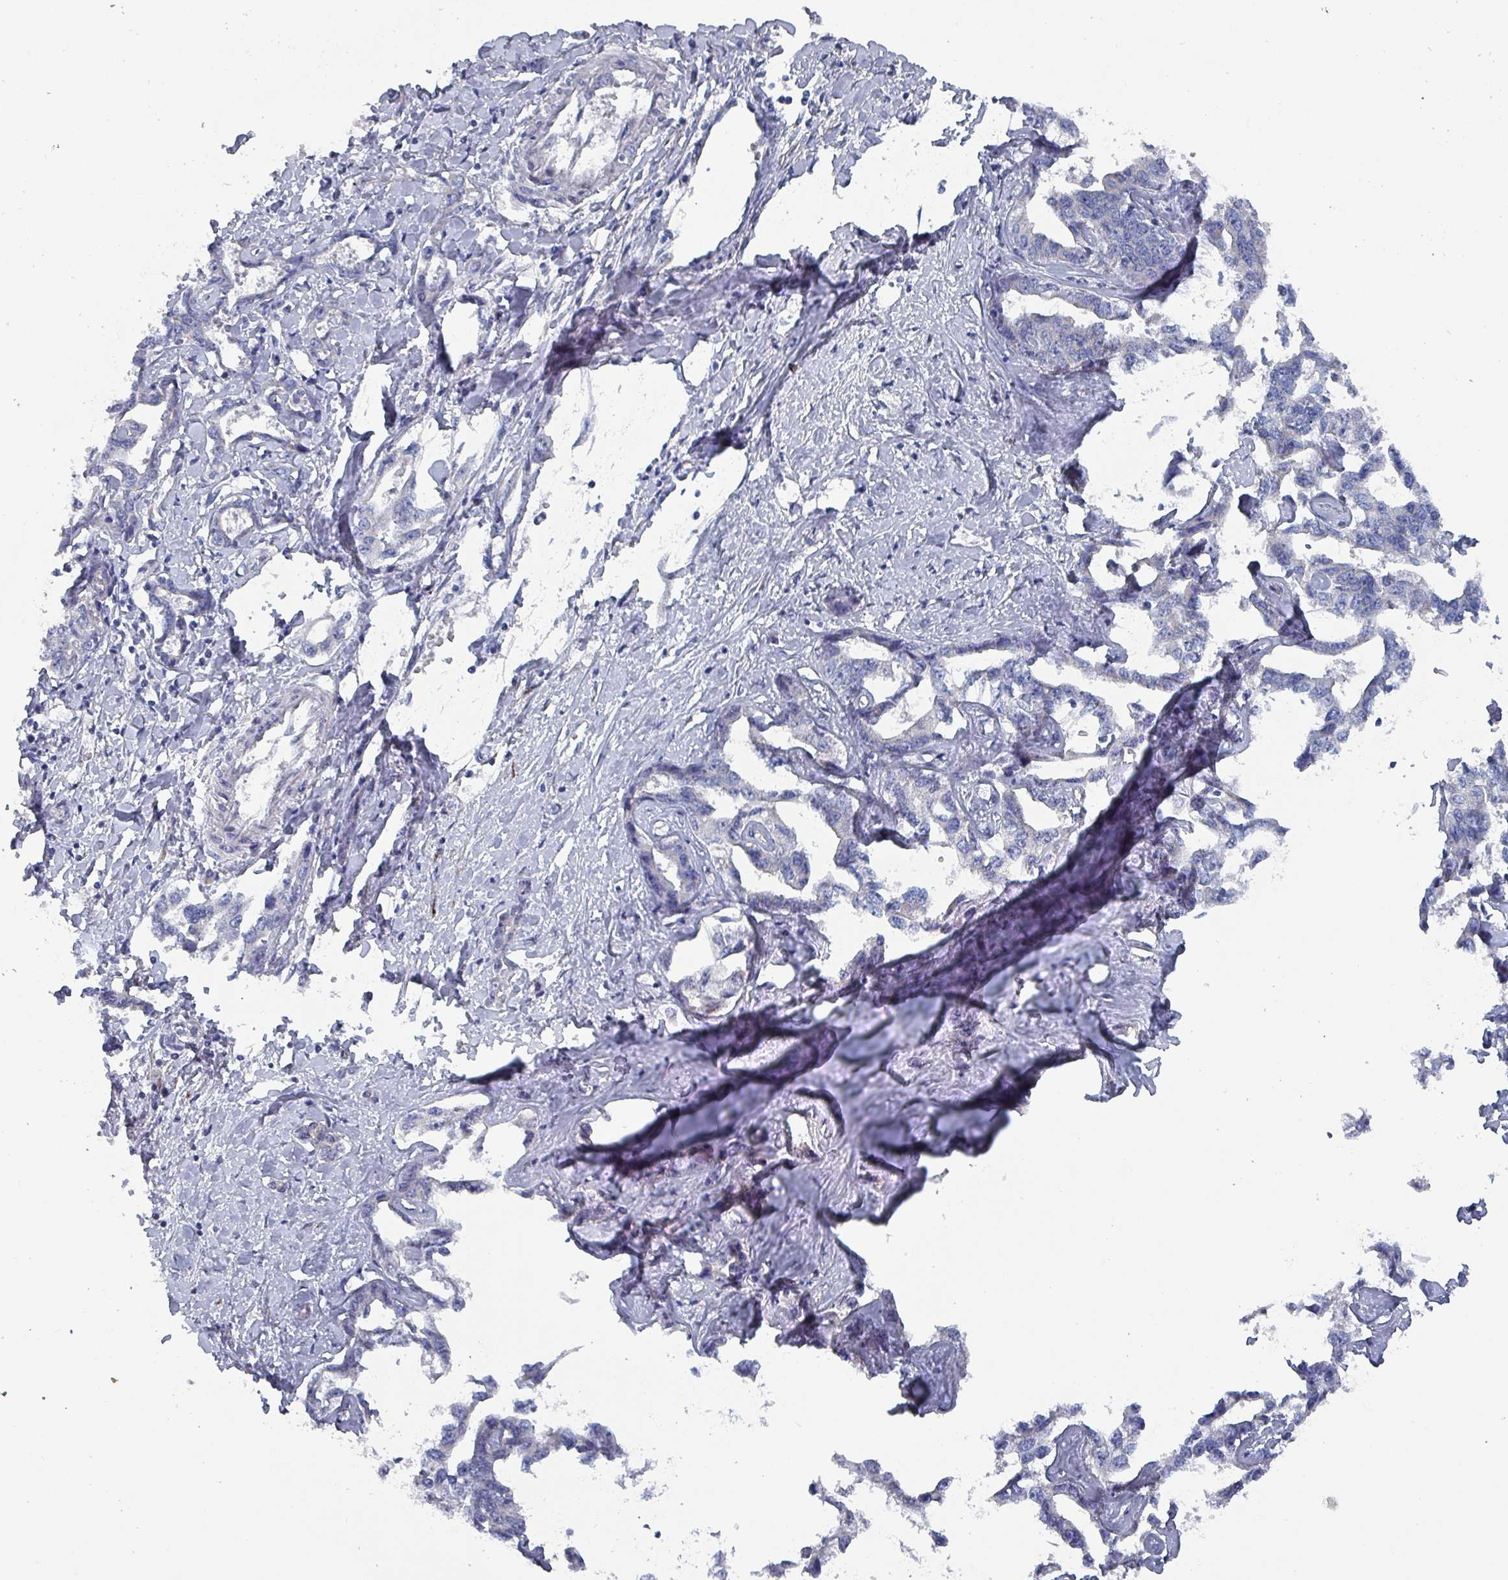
{"staining": {"intensity": "negative", "quantity": "none", "location": "none"}, "tissue": "liver cancer", "cell_type": "Tumor cells", "image_type": "cancer", "snomed": [{"axis": "morphology", "description": "Cholangiocarcinoma"}, {"axis": "topography", "description": "Liver"}], "caption": "High magnification brightfield microscopy of cholangiocarcinoma (liver) stained with DAB (brown) and counterstained with hematoxylin (blue): tumor cells show no significant expression.", "gene": "DRD5", "patient": {"sex": "male", "age": 59}}